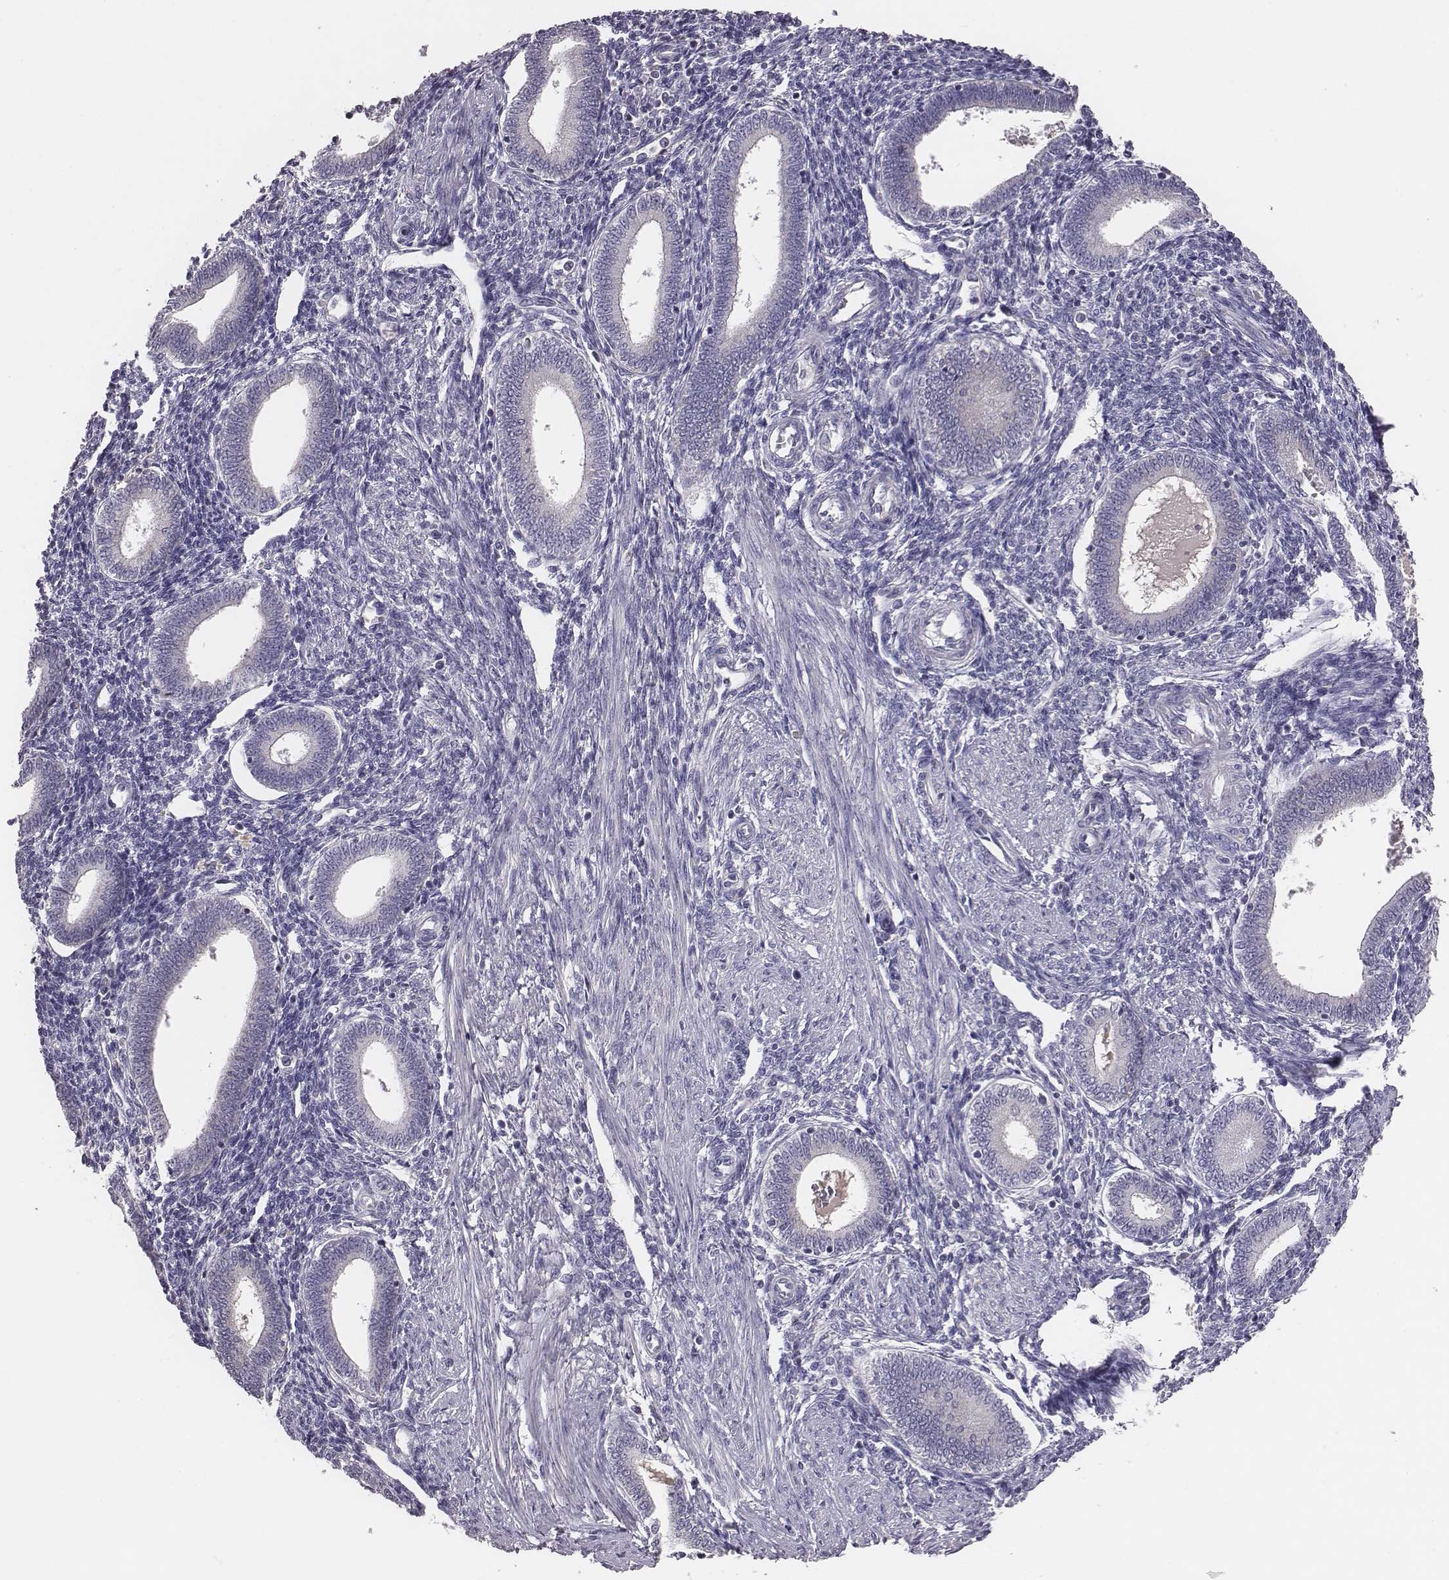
{"staining": {"intensity": "negative", "quantity": "none", "location": "none"}, "tissue": "endometrium", "cell_type": "Cells in endometrial stroma", "image_type": "normal", "snomed": [{"axis": "morphology", "description": "Normal tissue, NOS"}, {"axis": "topography", "description": "Endometrium"}], "caption": "A high-resolution image shows immunohistochemistry staining of benign endometrium, which displays no significant staining in cells in endometrial stroma.", "gene": "EN1", "patient": {"sex": "female", "age": 42}}